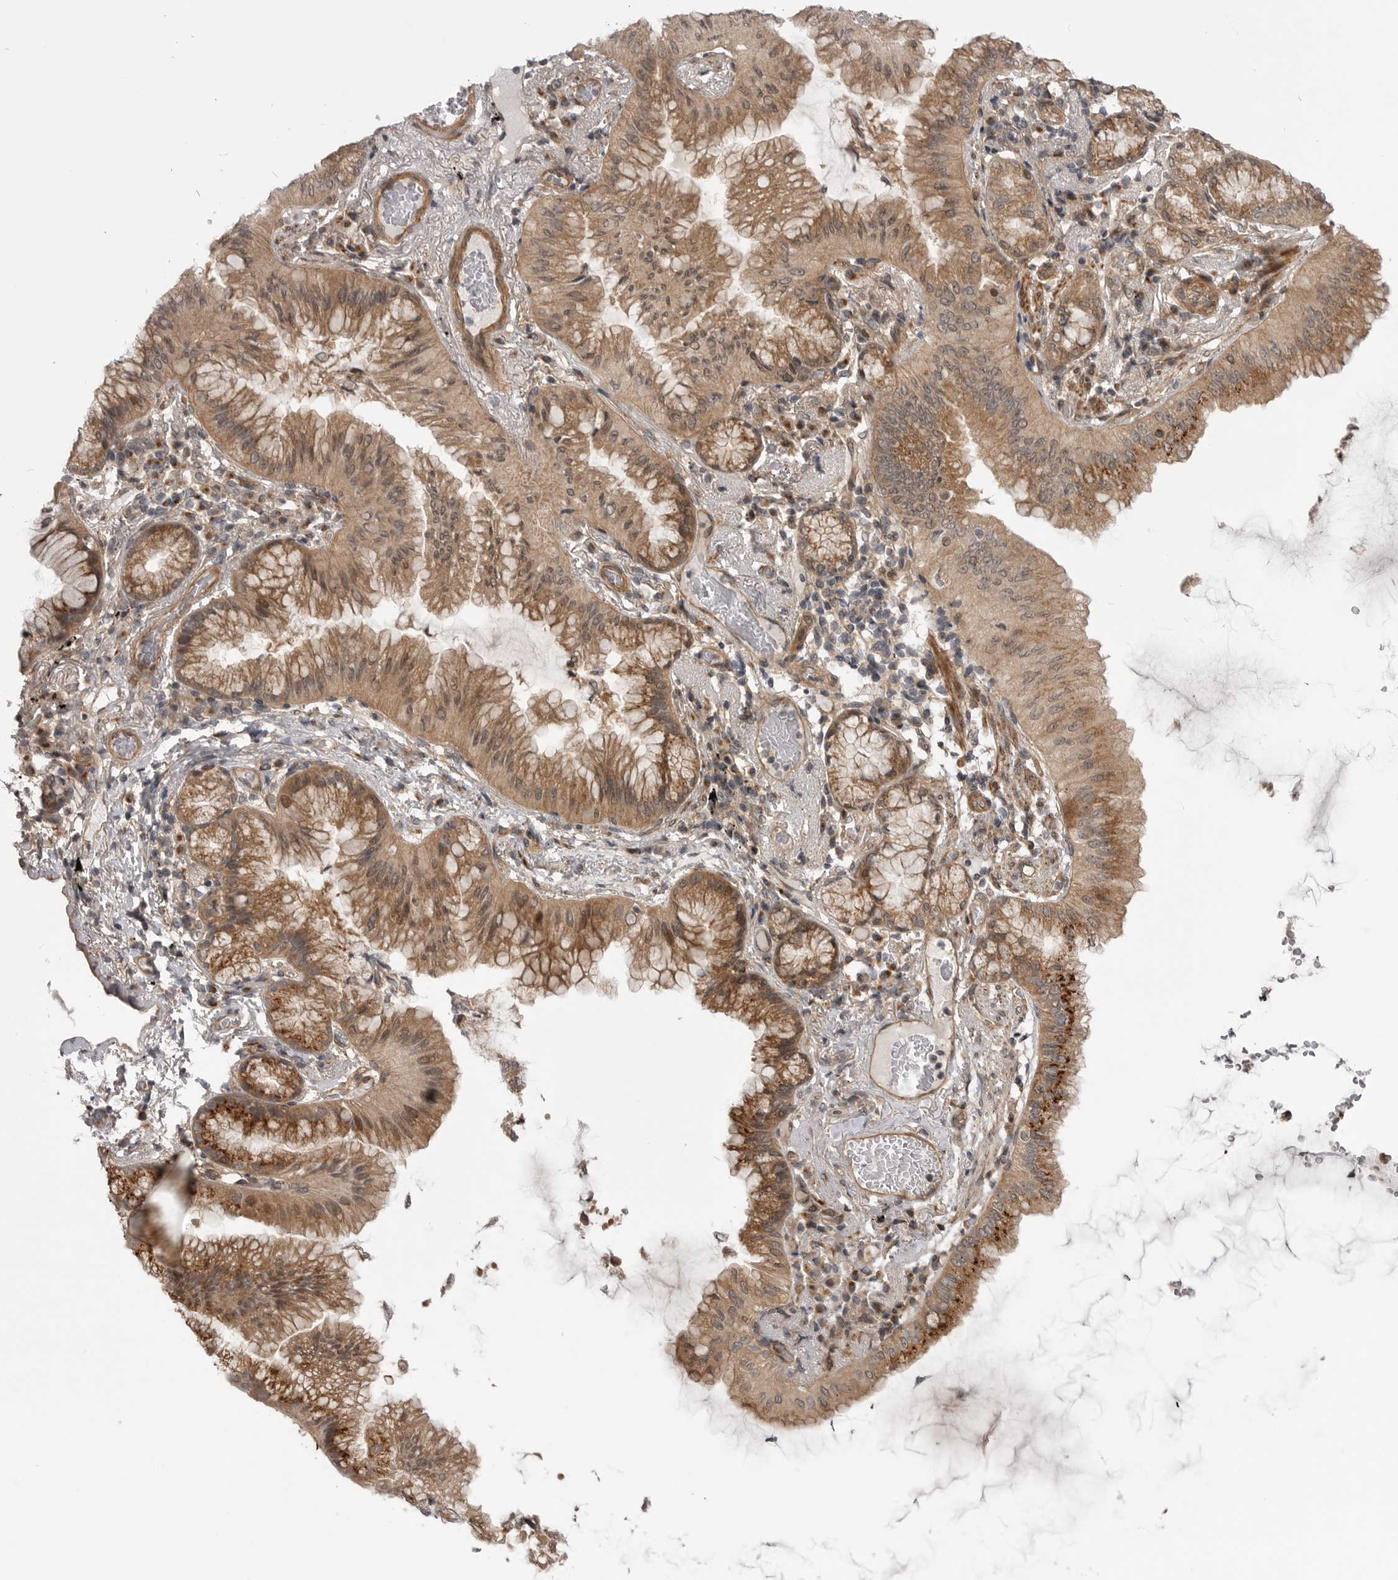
{"staining": {"intensity": "moderate", "quantity": ">75%", "location": "cytoplasmic/membranous"}, "tissue": "lung cancer", "cell_type": "Tumor cells", "image_type": "cancer", "snomed": [{"axis": "morphology", "description": "Adenocarcinoma, NOS"}, {"axis": "topography", "description": "Lung"}], "caption": "High-power microscopy captured an immunohistochemistry photomicrograph of lung cancer, revealing moderate cytoplasmic/membranous expression in about >75% of tumor cells.", "gene": "PDCL", "patient": {"sex": "female", "age": 70}}